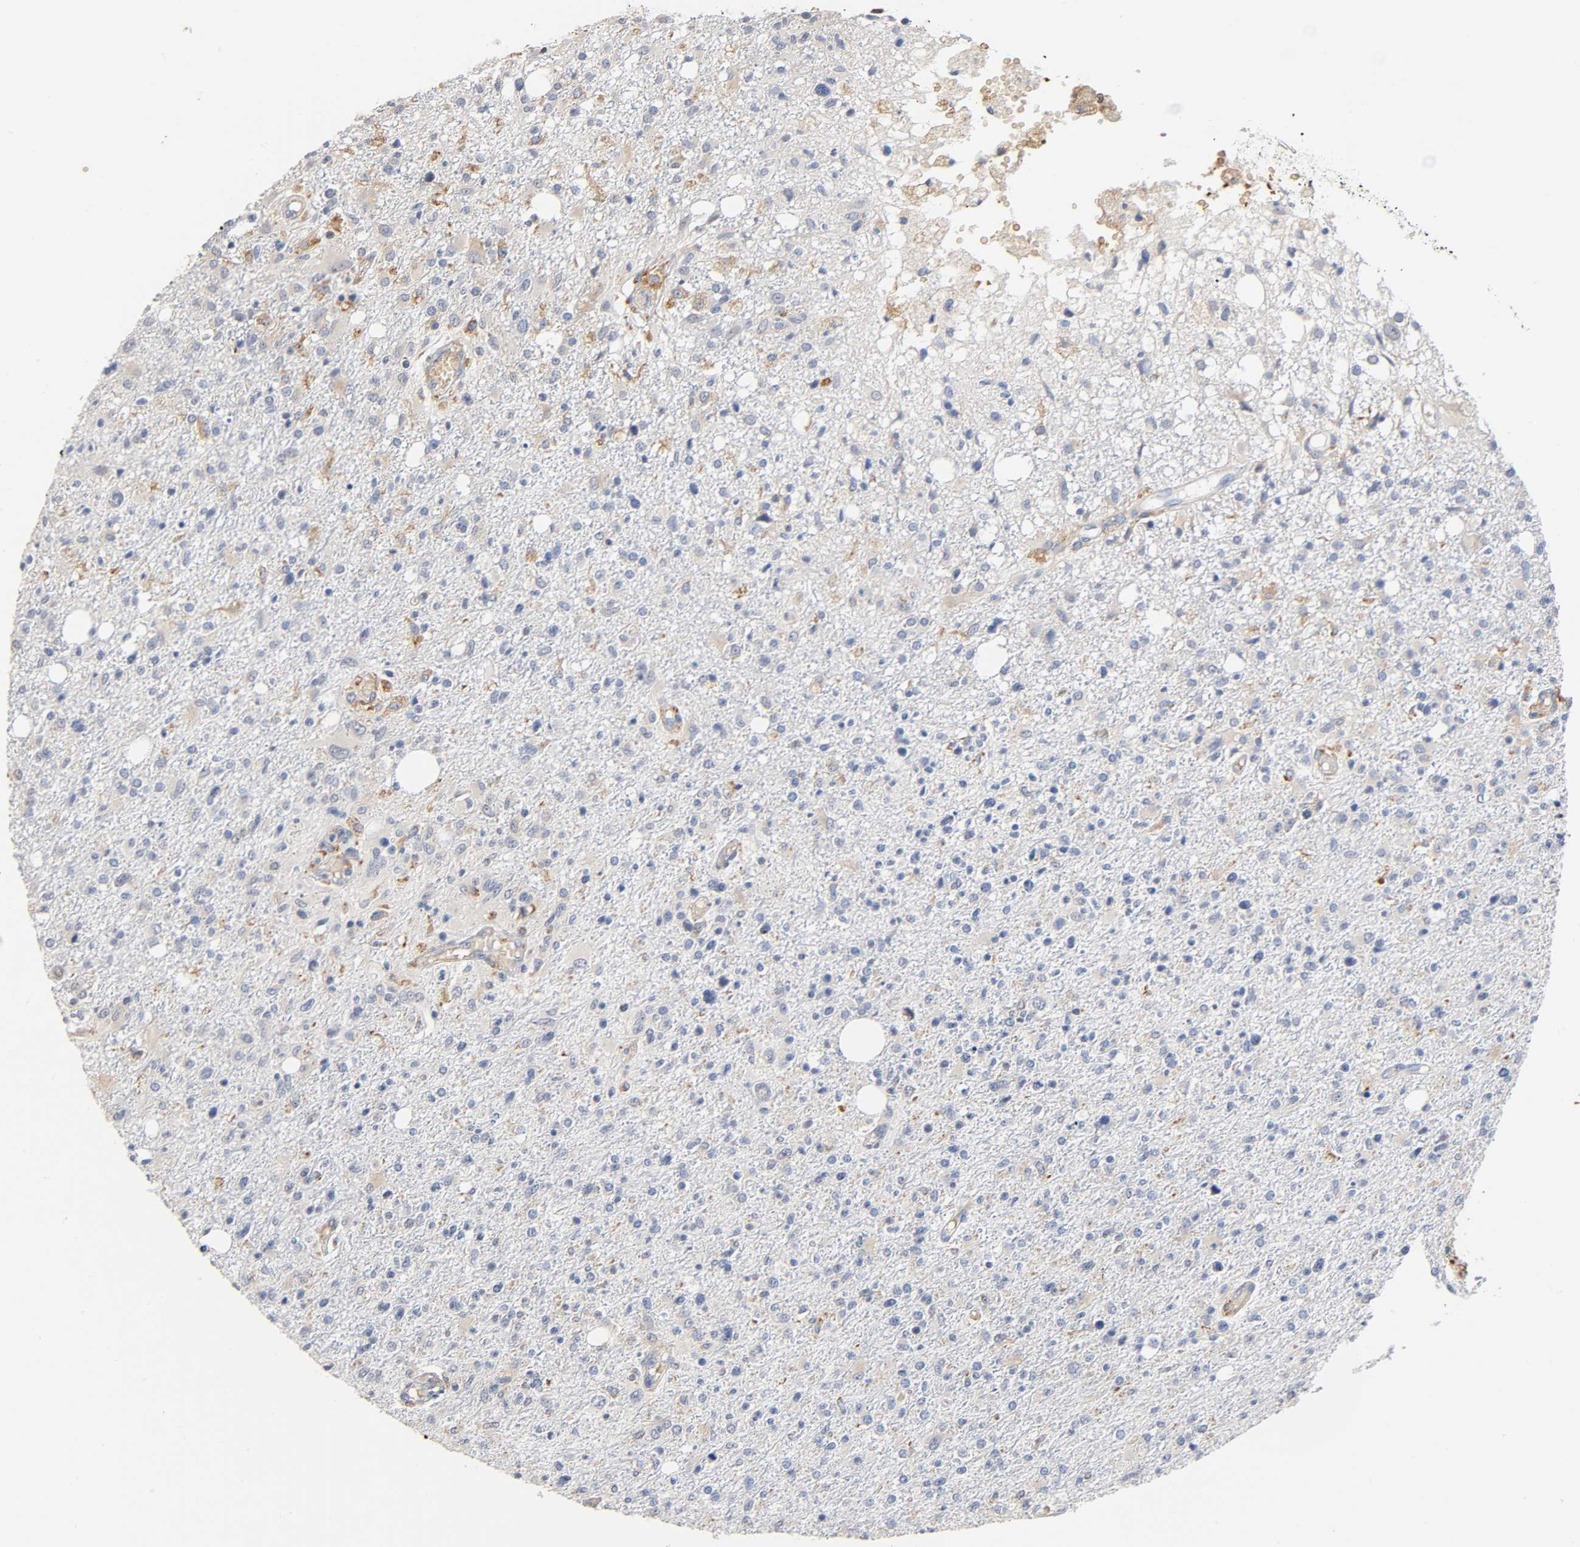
{"staining": {"intensity": "weak", "quantity": "<25%", "location": "cytoplasmic/membranous"}, "tissue": "glioma", "cell_type": "Tumor cells", "image_type": "cancer", "snomed": [{"axis": "morphology", "description": "Glioma, malignant, High grade"}, {"axis": "topography", "description": "Cerebral cortex"}], "caption": "Immunohistochemistry (IHC) image of neoplastic tissue: malignant glioma (high-grade) stained with DAB demonstrates no significant protein expression in tumor cells. (Stains: DAB (3,3'-diaminobenzidine) immunohistochemistry (IHC) with hematoxylin counter stain, Microscopy: brightfield microscopy at high magnification).", "gene": "UCKL1", "patient": {"sex": "male", "age": 76}}